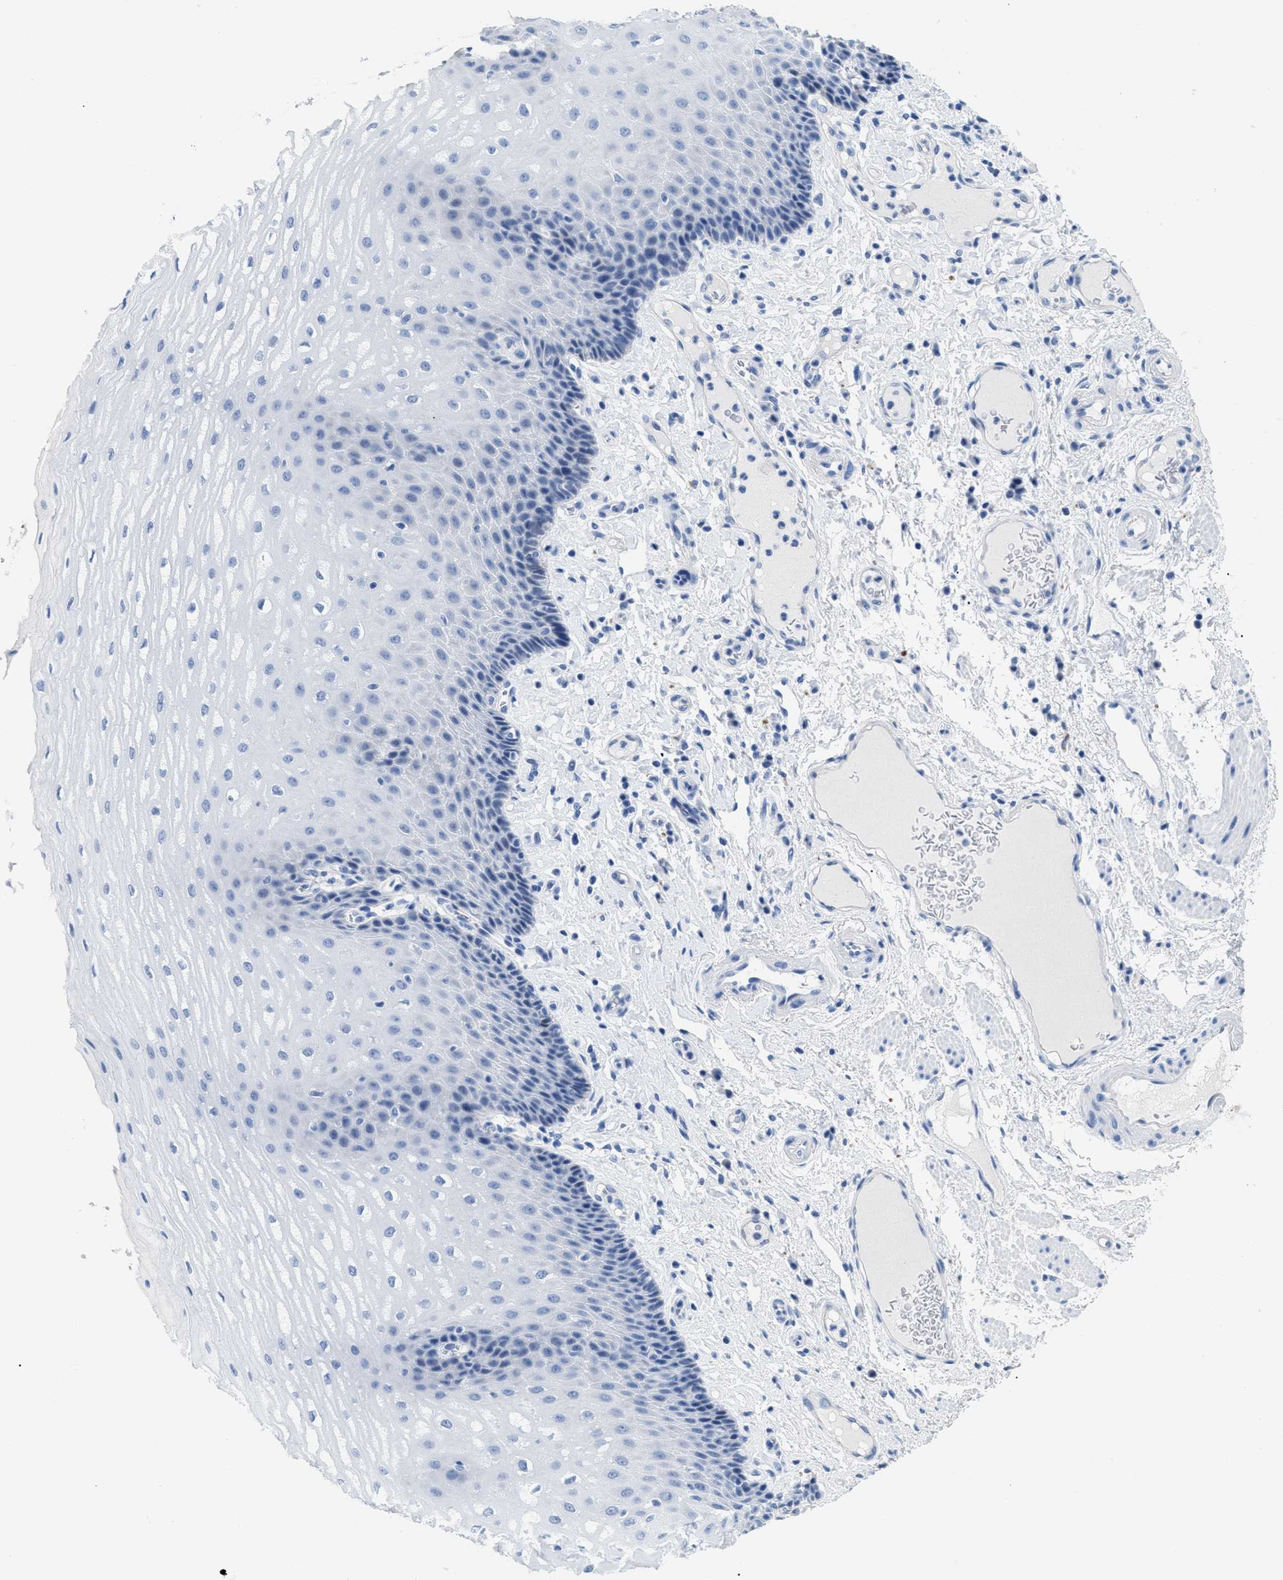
{"staining": {"intensity": "negative", "quantity": "none", "location": "none"}, "tissue": "esophagus", "cell_type": "Squamous epithelial cells", "image_type": "normal", "snomed": [{"axis": "morphology", "description": "Normal tissue, NOS"}, {"axis": "topography", "description": "Esophagus"}], "caption": "Immunohistochemistry histopathology image of benign human esophagus stained for a protein (brown), which exhibits no positivity in squamous epithelial cells. (DAB IHC, high magnification).", "gene": "APOBEC2", "patient": {"sex": "male", "age": 54}}